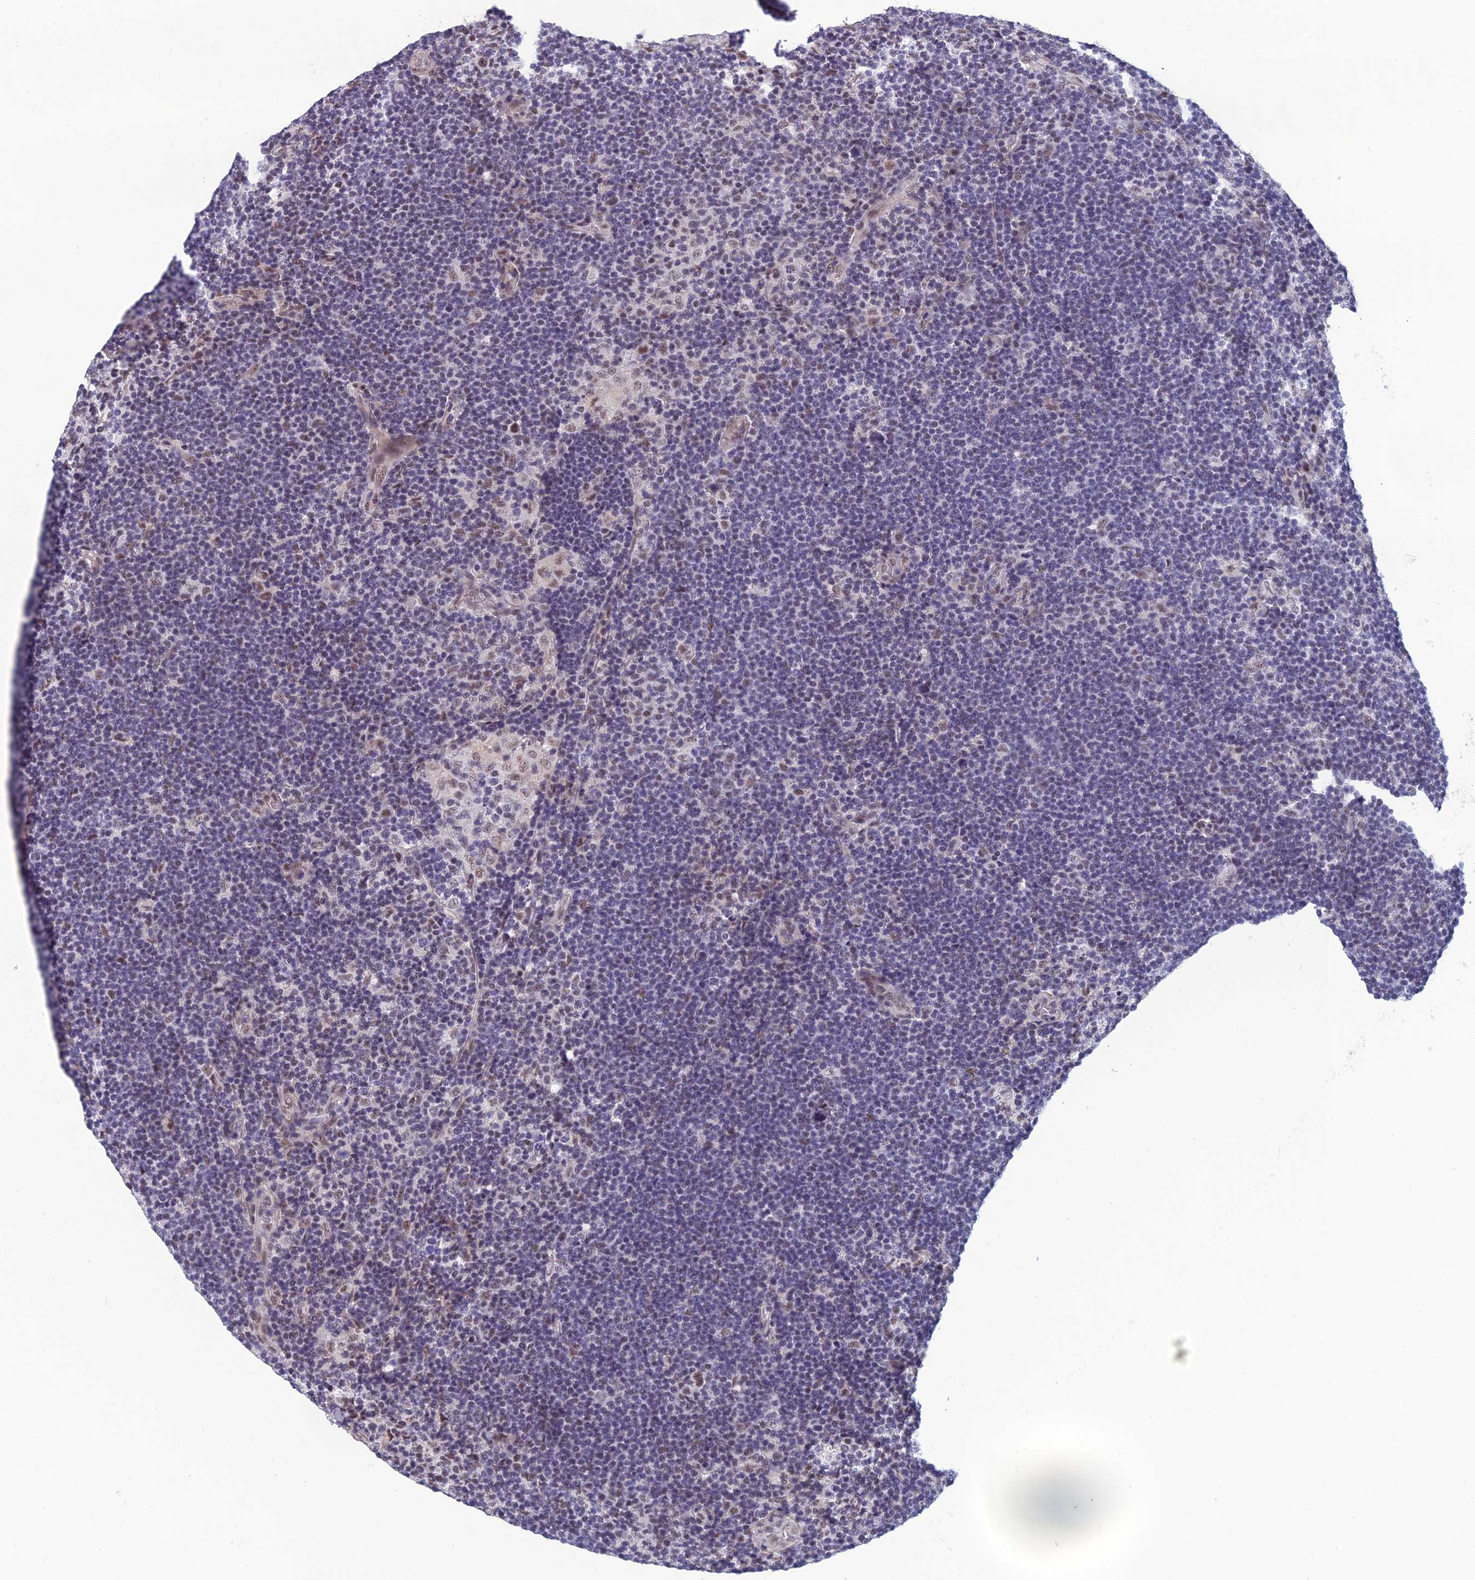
{"staining": {"intensity": "moderate", "quantity": "25%-75%", "location": "nuclear"}, "tissue": "lymphoma", "cell_type": "Tumor cells", "image_type": "cancer", "snomed": [{"axis": "morphology", "description": "Hodgkin's disease, NOS"}, {"axis": "topography", "description": "Lymph node"}], "caption": "Hodgkin's disease tissue reveals moderate nuclear expression in about 25%-75% of tumor cells, visualized by immunohistochemistry.", "gene": "RSRC1", "patient": {"sex": "female", "age": 57}}